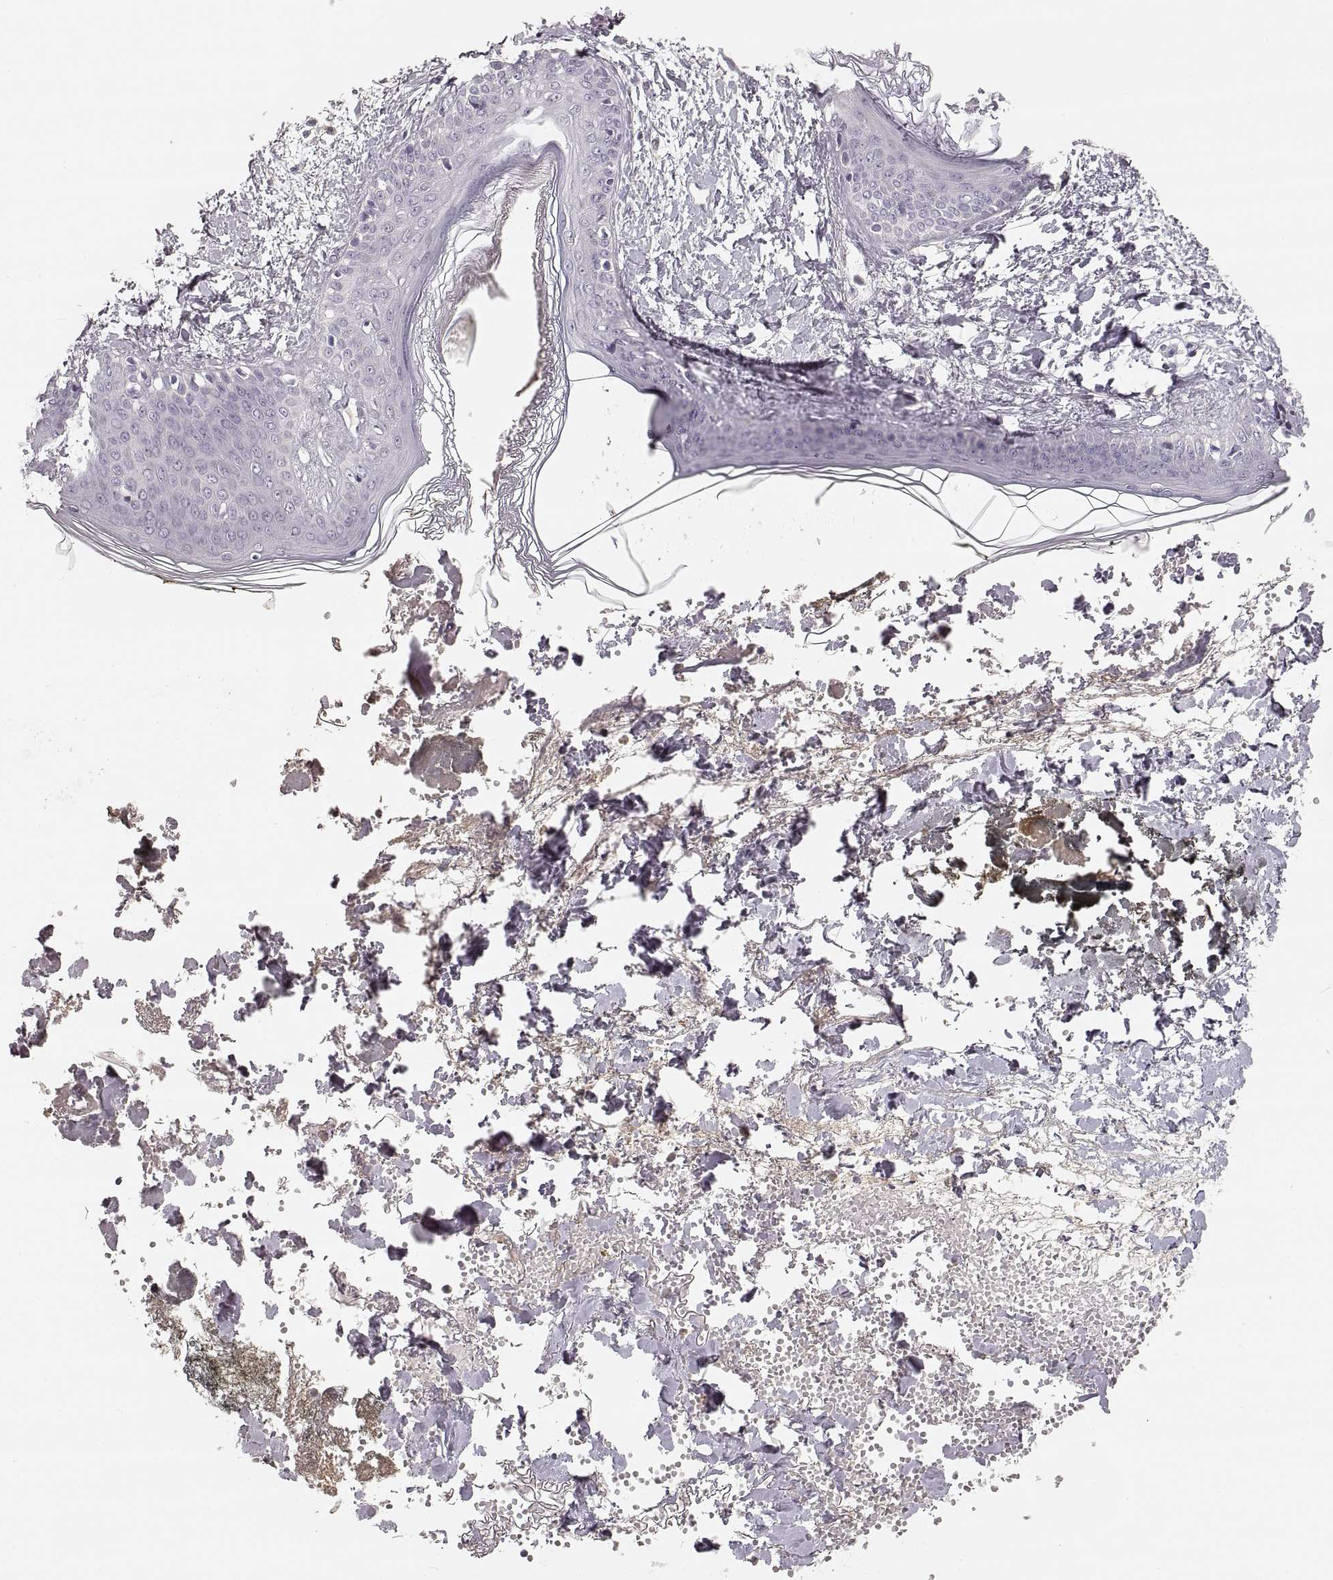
{"staining": {"intensity": "negative", "quantity": "none", "location": "none"}, "tissue": "skin", "cell_type": "Fibroblasts", "image_type": "normal", "snomed": [{"axis": "morphology", "description": "Normal tissue, NOS"}, {"axis": "topography", "description": "Skin"}], "caption": "Immunohistochemical staining of benign skin exhibits no significant positivity in fibroblasts.", "gene": "RUNDC3A", "patient": {"sex": "female", "age": 34}}